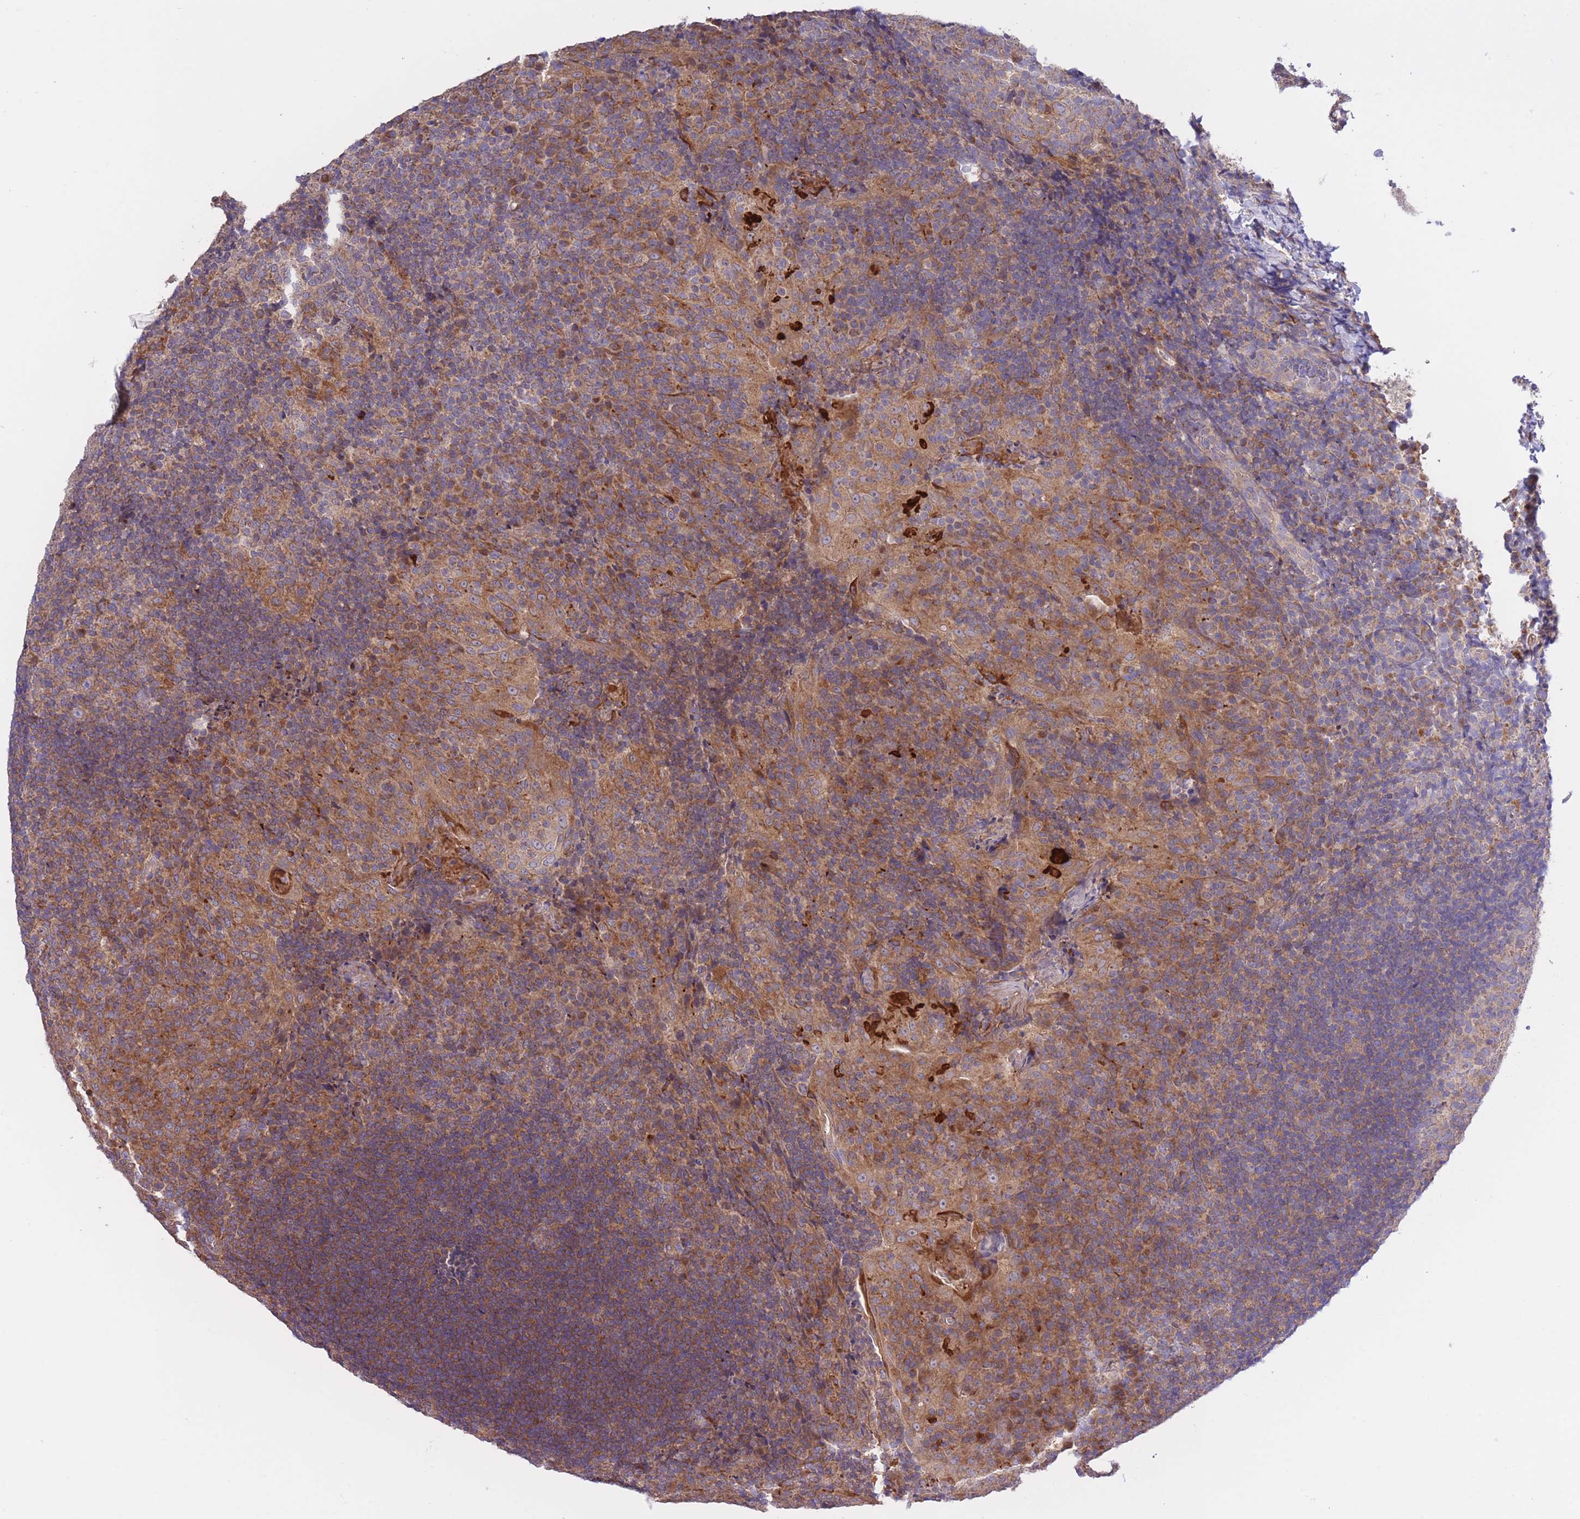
{"staining": {"intensity": "moderate", "quantity": "25%-75%", "location": "cytoplasmic/membranous"}, "tissue": "tonsil", "cell_type": "Germinal center cells", "image_type": "normal", "snomed": [{"axis": "morphology", "description": "Normal tissue, NOS"}, {"axis": "topography", "description": "Tonsil"}], "caption": "Normal tonsil reveals moderate cytoplasmic/membranous expression in about 25%-75% of germinal center cells (Brightfield microscopy of DAB IHC at high magnification)..", "gene": "ATP13A2", "patient": {"sex": "male", "age": 17}}